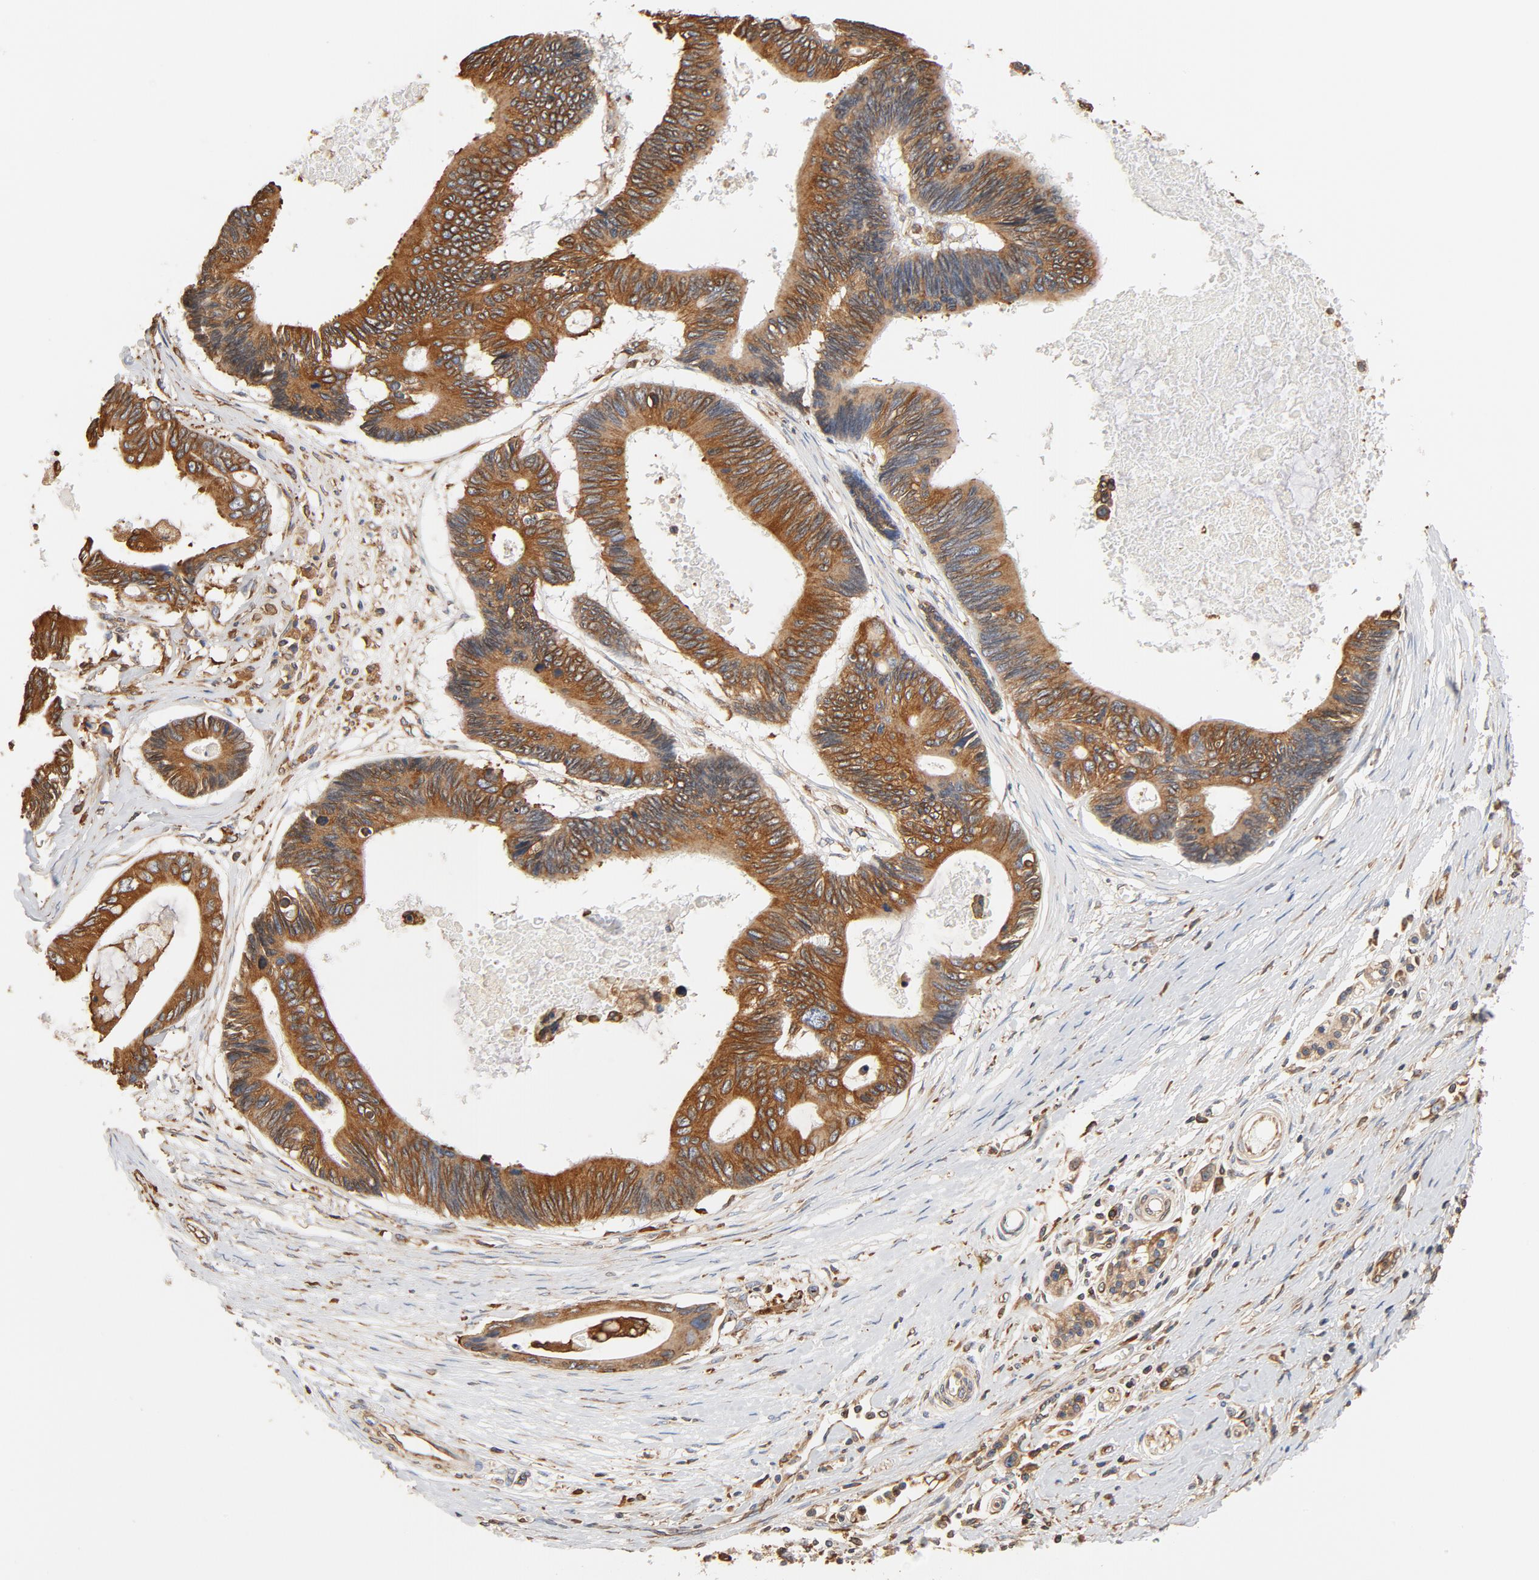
{"staining": {"intensity": "moderate", "quantity": ">75%", "location": "cytoplasmic/membranous"}, "tissue": "pancreatic cancer", "cell_type": "Tumor cells", "image_type": "cancer", "snomed": [{"axis": "morphology", "description": "Adenocarcinoma, NOS"}, {"axis": "topography", "description": "Pancreas"}], "caption": "Approximately >75% of tumor cells in adenocarcinoma (pancreatic) display moderate cytoplasmic/membranous protein staining as visualized by brown immunohistochemical staining.", "gene": "BCAP31", "patient": {"sex": "female", "age": 70}}